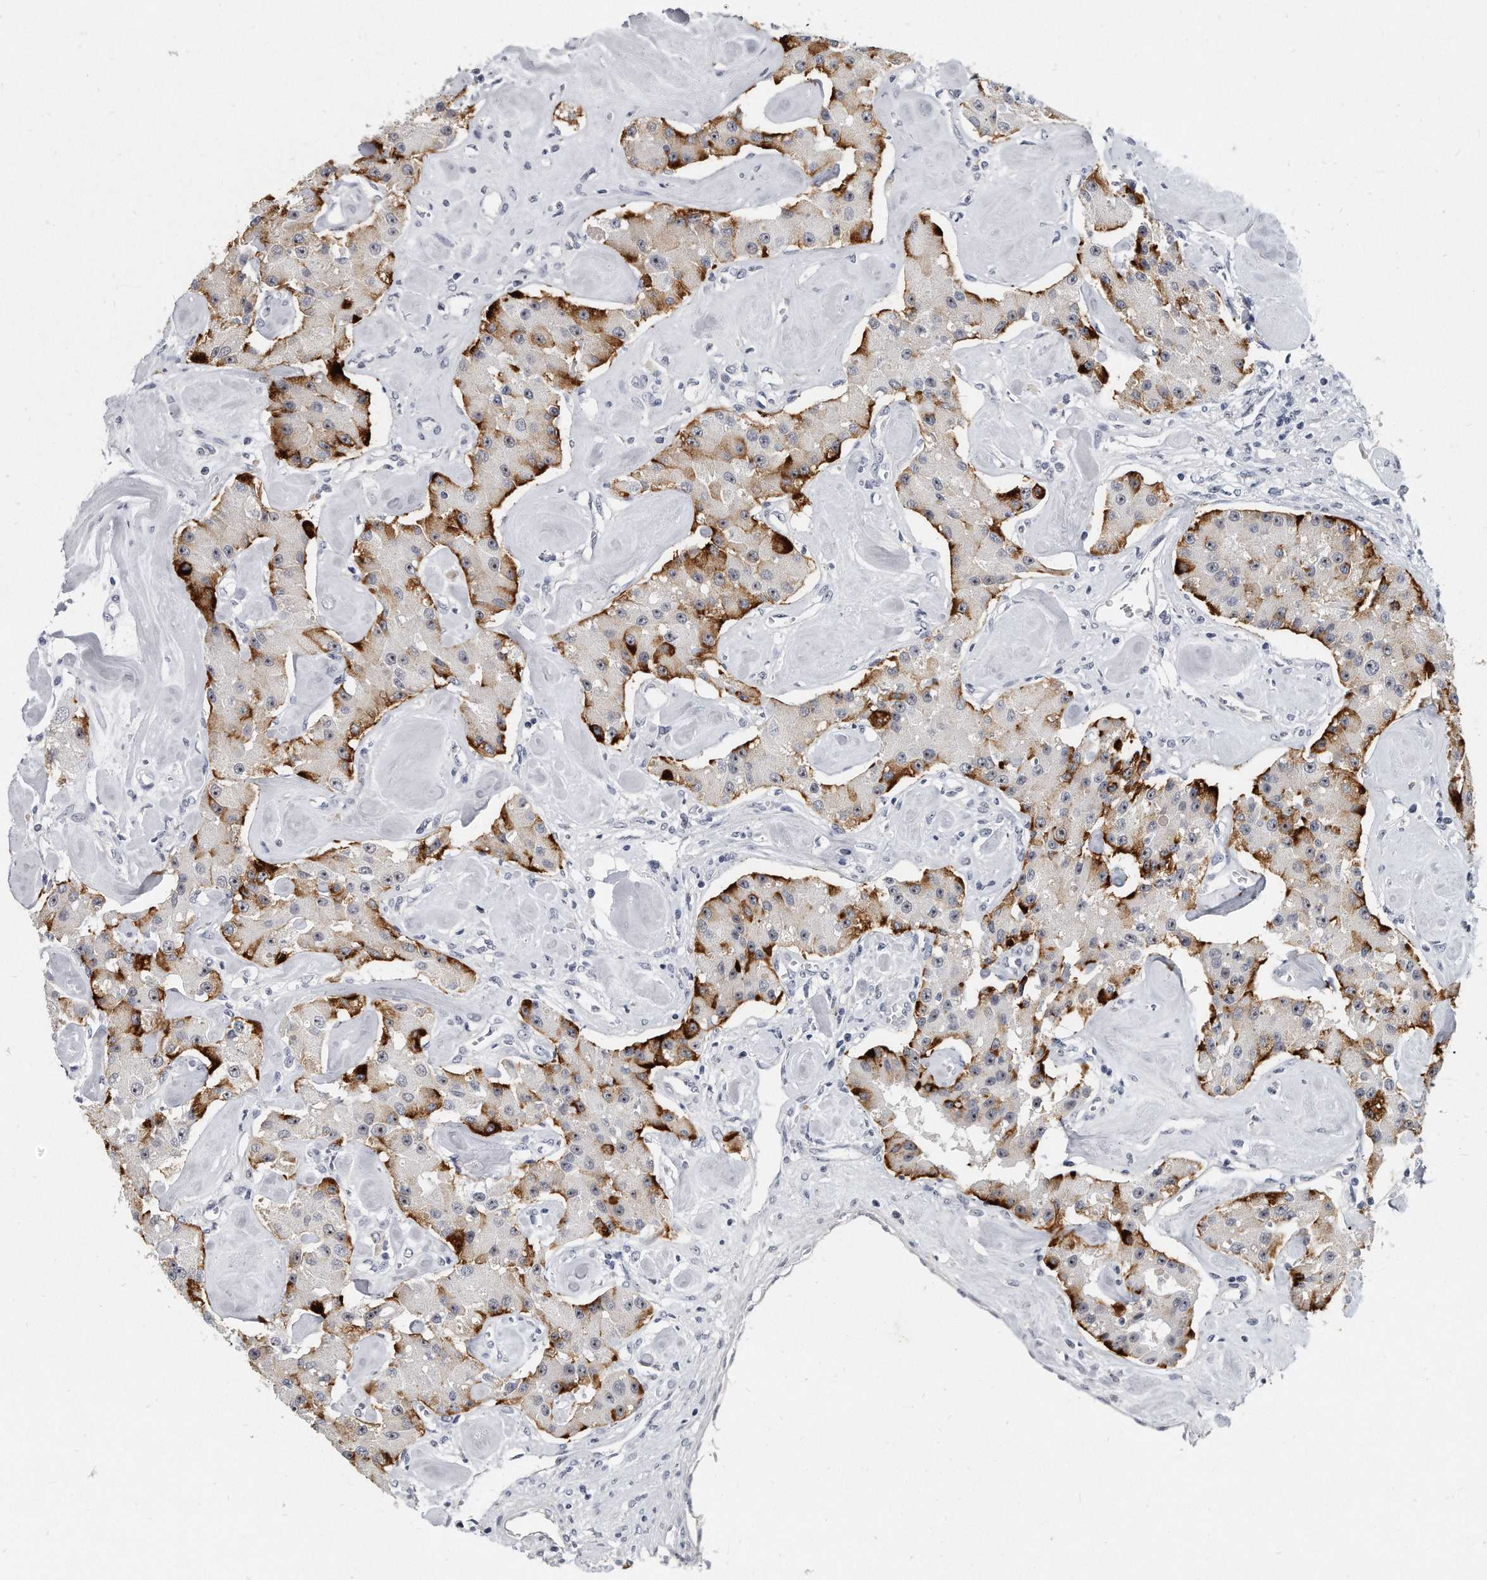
{"staining": {"intensity": "strong", "quantity": "<25%", "location": "cytoplasmic/membranous"}, "tissue": "carcinoid", "cell_type": "Tumor cells", "image_type": "cancer", "snomed": [{"axis": "morphology", "description": "Carcinoid, malignant, NOS"}, {"axis": "topography", "description": "Pancreas"}], "caption": "Carcinoid was stained to show a protein in brown. There is medium levels of strong cytoplasmic/membranous staining in about <25% of tumor cells. The staining is performed using DAB brown chromogen to label protein expression. The nuclei are counter-stained blue using hematoxylin.", "gene": "TFCP2L1", "patient": {"sex": "male", "age": 41}}